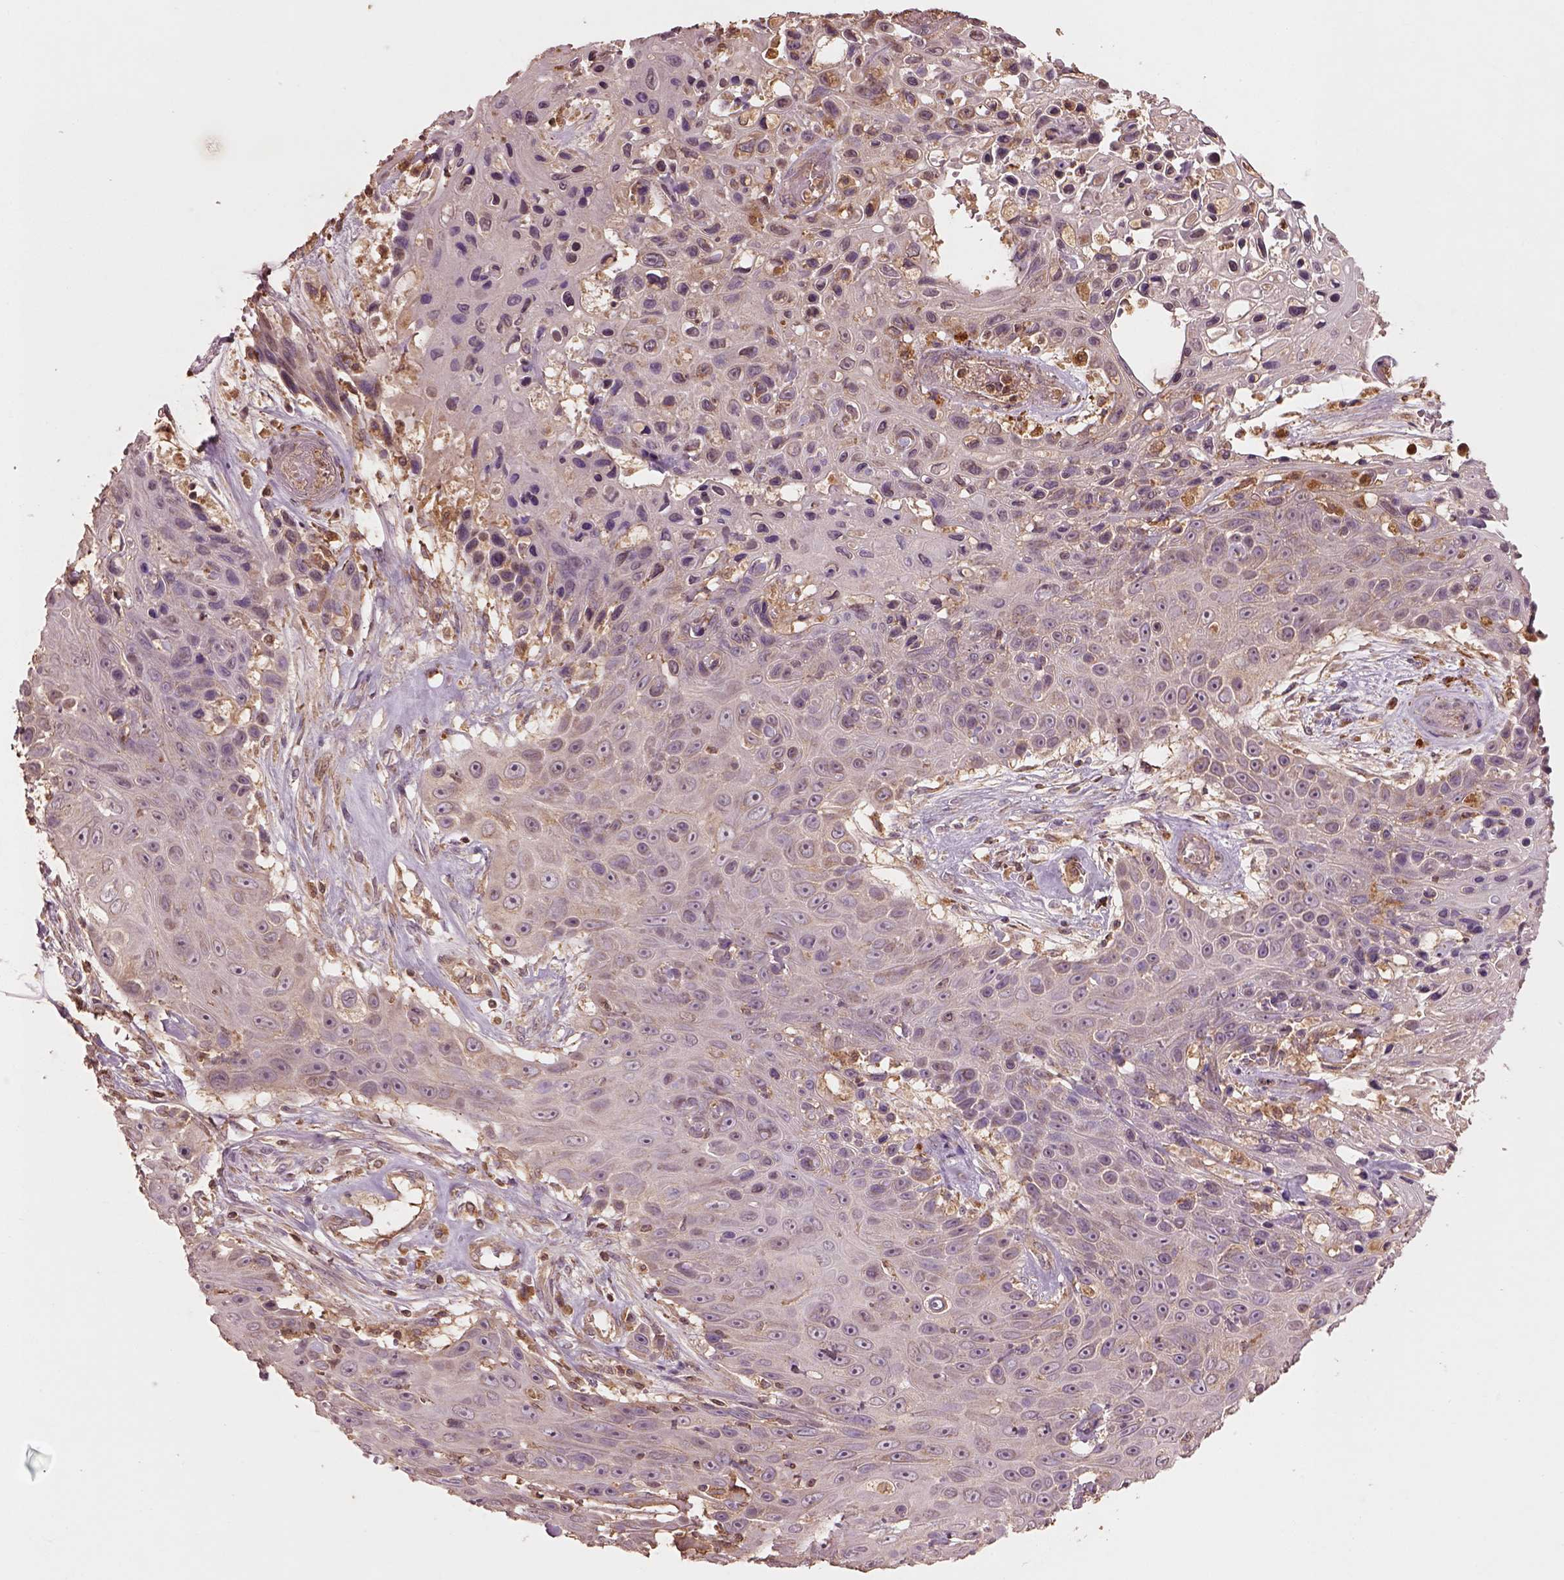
{"staining": {"intensity": "weak", "quantity": "<25%", "location": "cytoplasmic/membranous"}, "tissue": "skin cancer", "cell_type": "Tumor cells", "image_type": "cancer", "snomed": [{"axis": "morphology", "description": "Squamous cell carcinoma, NOS"}, {"axis": "topography", "description": "Skin"}], "caption": "An immunohistochemistry image of skin squamous cell carcinoma is shown. There is no staining in tumor cells of skin squamous cell carcinoma.", "gene": "TRADD", "patient": {"sex": "male", "age": 82}}